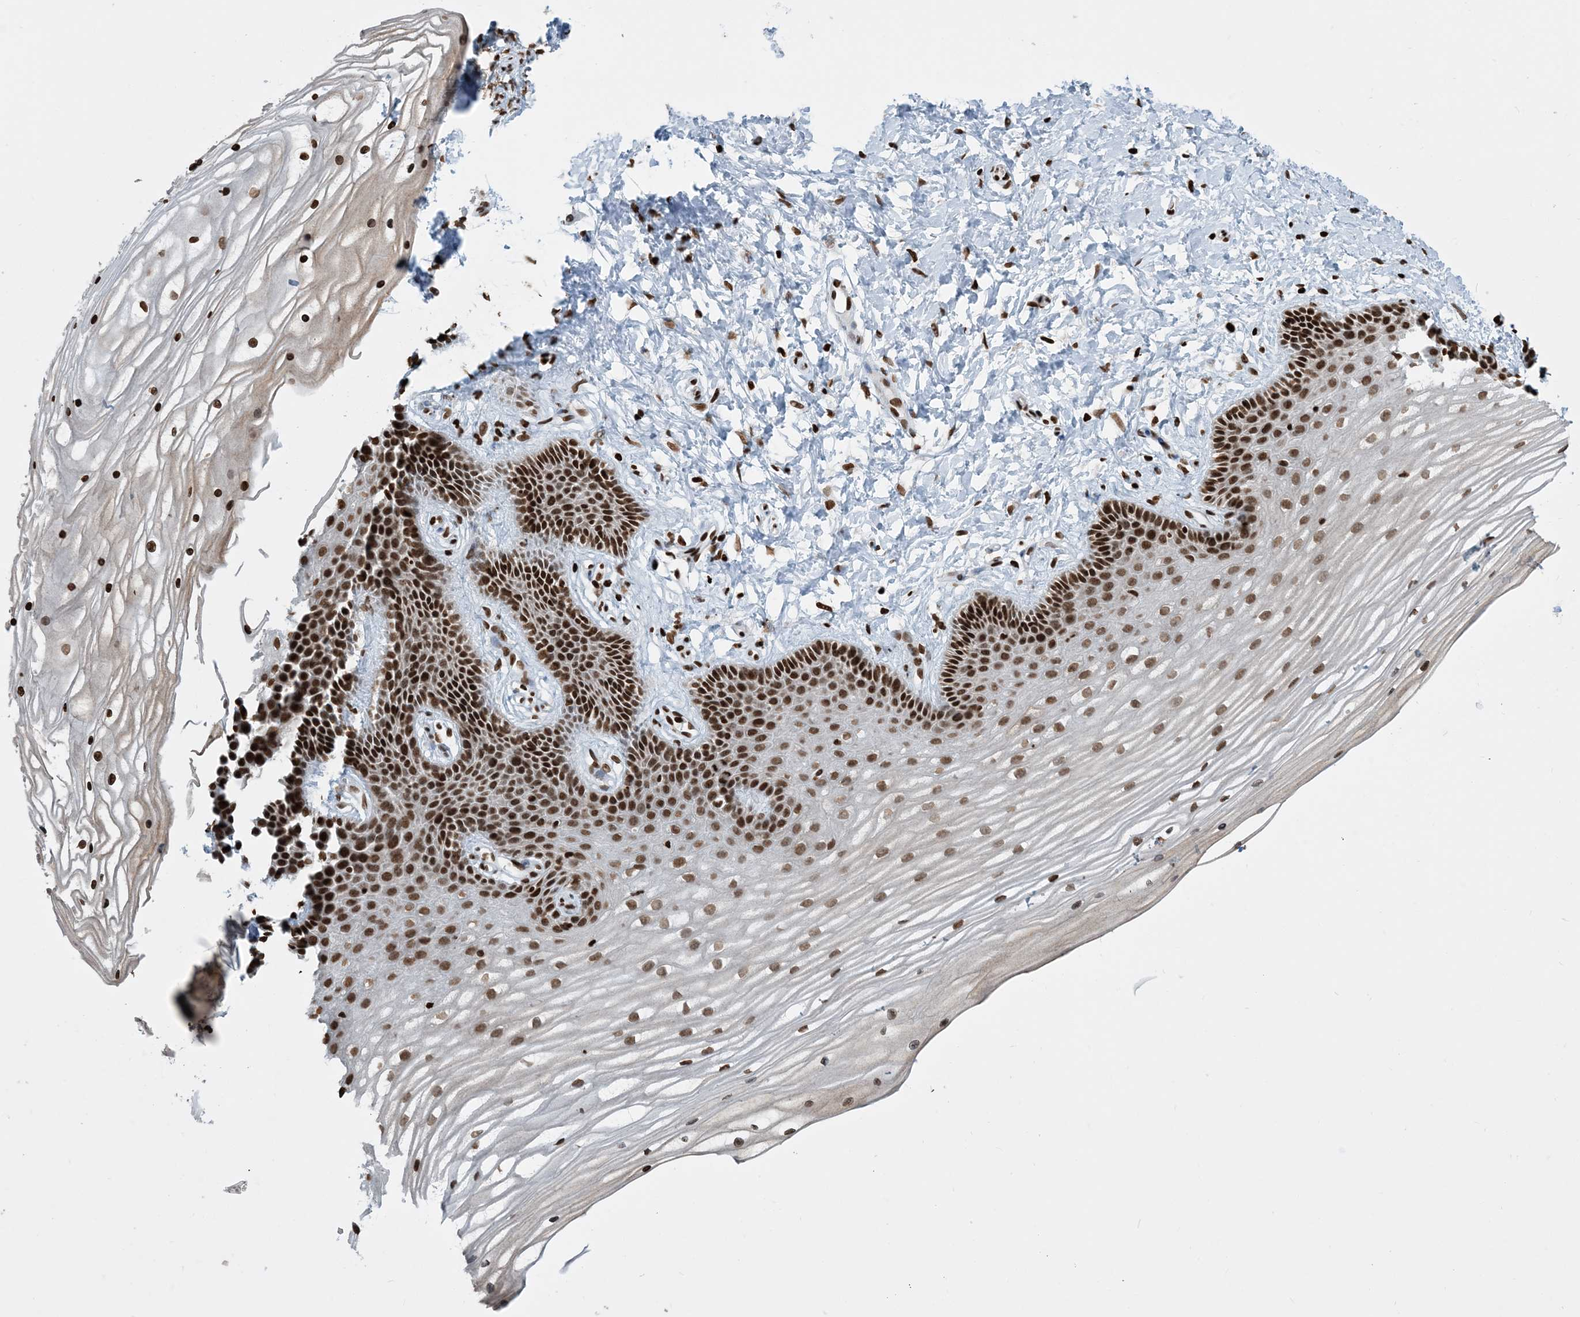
{"staining": {"intensity": "strong", "quantity": ">75%", "location": "nuclear"}, "tissue": "vagina", "cell_type": "Squamous epithelial cells", "image_type": "normal", "snomed": [{"axis": "morphology", "description": "Normal tissue, NOS"}, {"axis": "topography", "description": "Vagina"}, {"axis": "topography", "description": "Cervix"}], "caption": "Protein expression analysis of benign vagina shows strong nuclear positivity in approximately >75% of squamous epithelial cells.", "gene": "H3", "patient": {"sex": "female", "age": 40}}